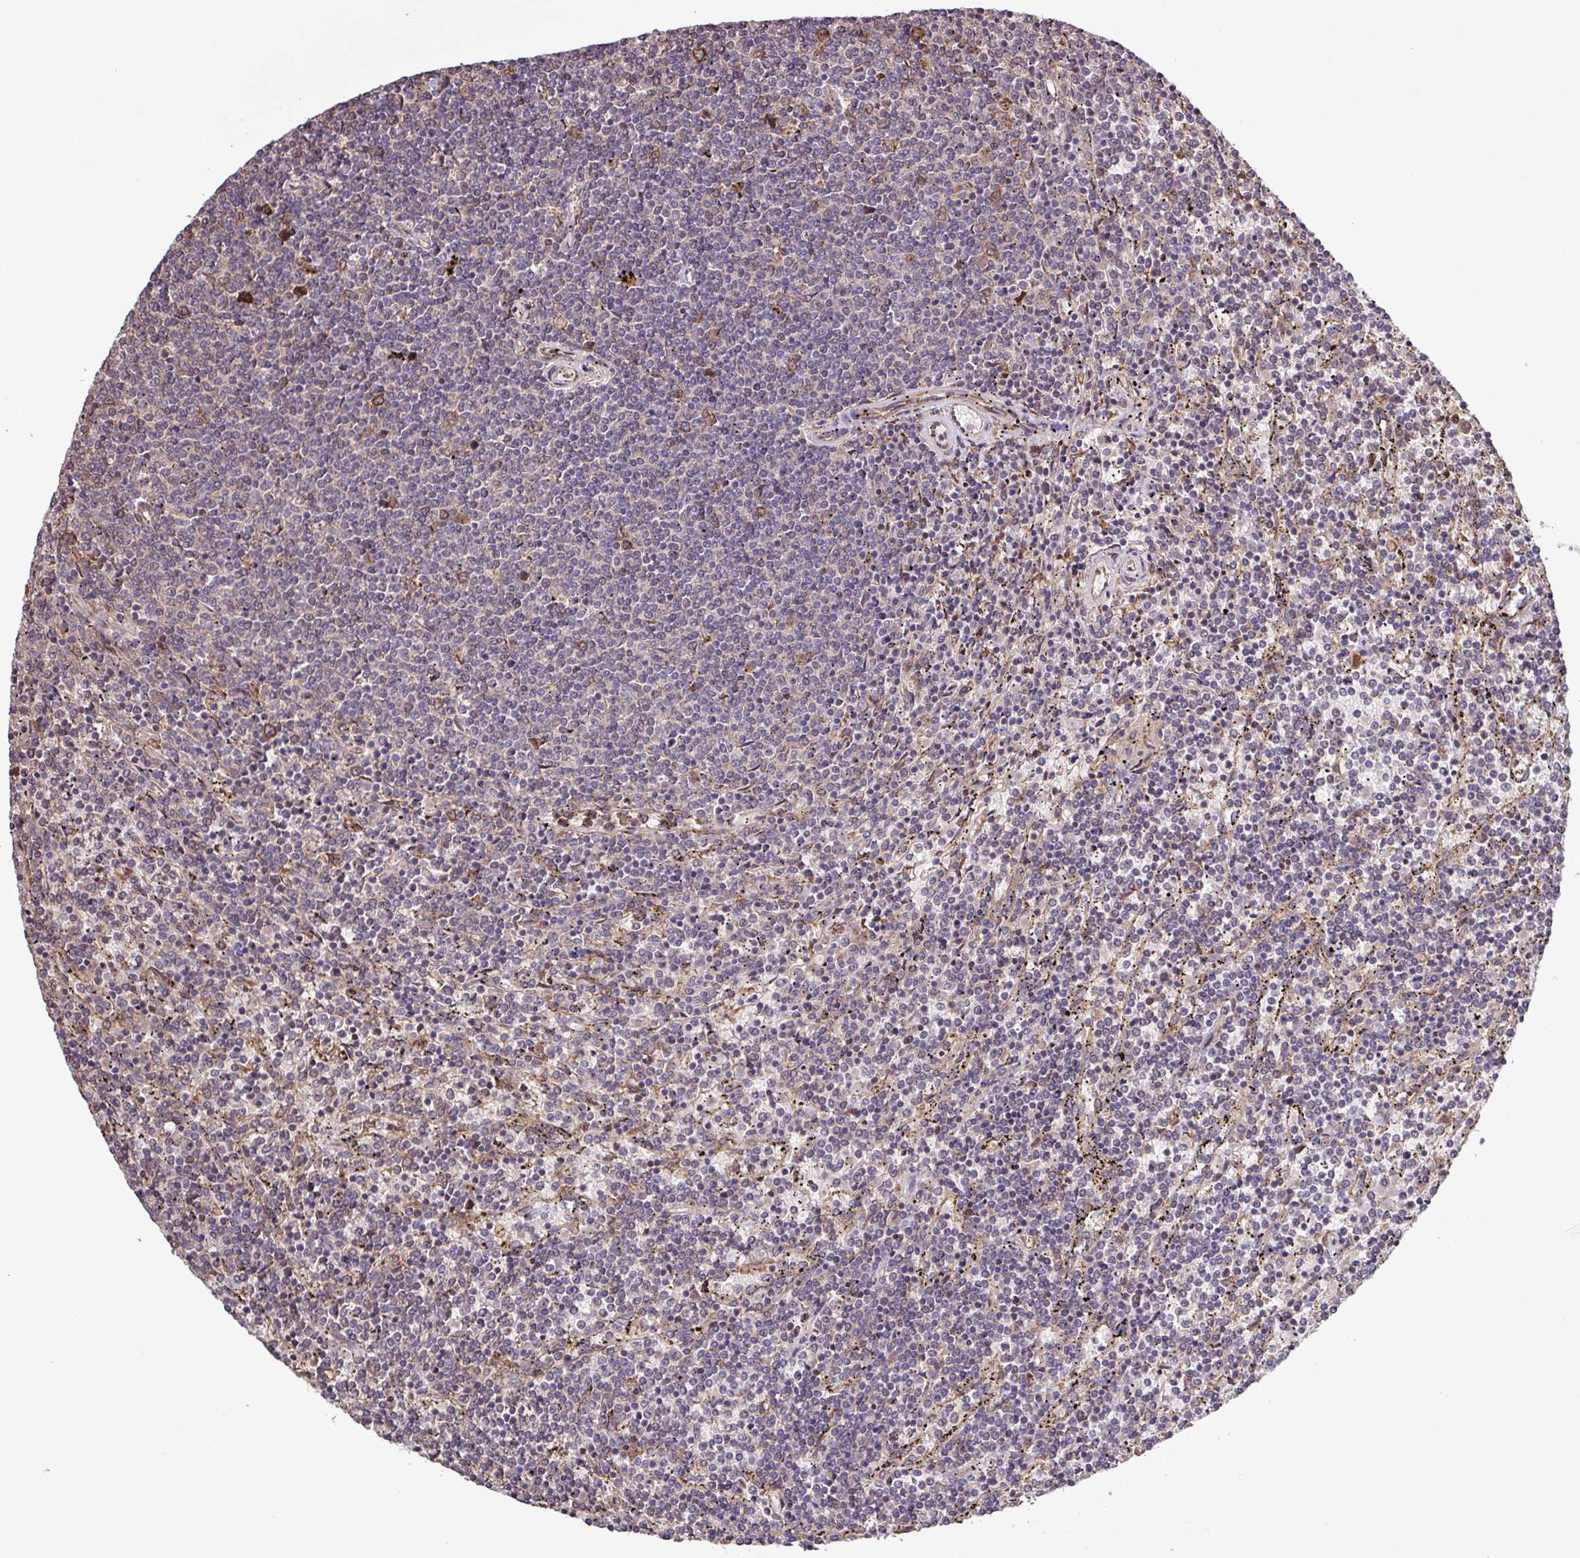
{"staining": {"intensity": "negative", "quantity": "none", "location": "none"}, "tissue": "lymphoma", "cell_type": "Tumor cells", "image_type": "cancer", "snomed": [{"axis": "morphology", "description": "Malignant lymphoma, non-Hodgkin's type, Low grade"}, {"axis": "topography", "description": "Spleen"}], "caption": "Immunohistochemistry (IHC) photomicrograph of neoplastic tissue: lymphoma stained with DAB exhibits no significant protein expression in tumor cells.", "gene": "MEGF6", "patient": {"sex": "female", "age": 50}}